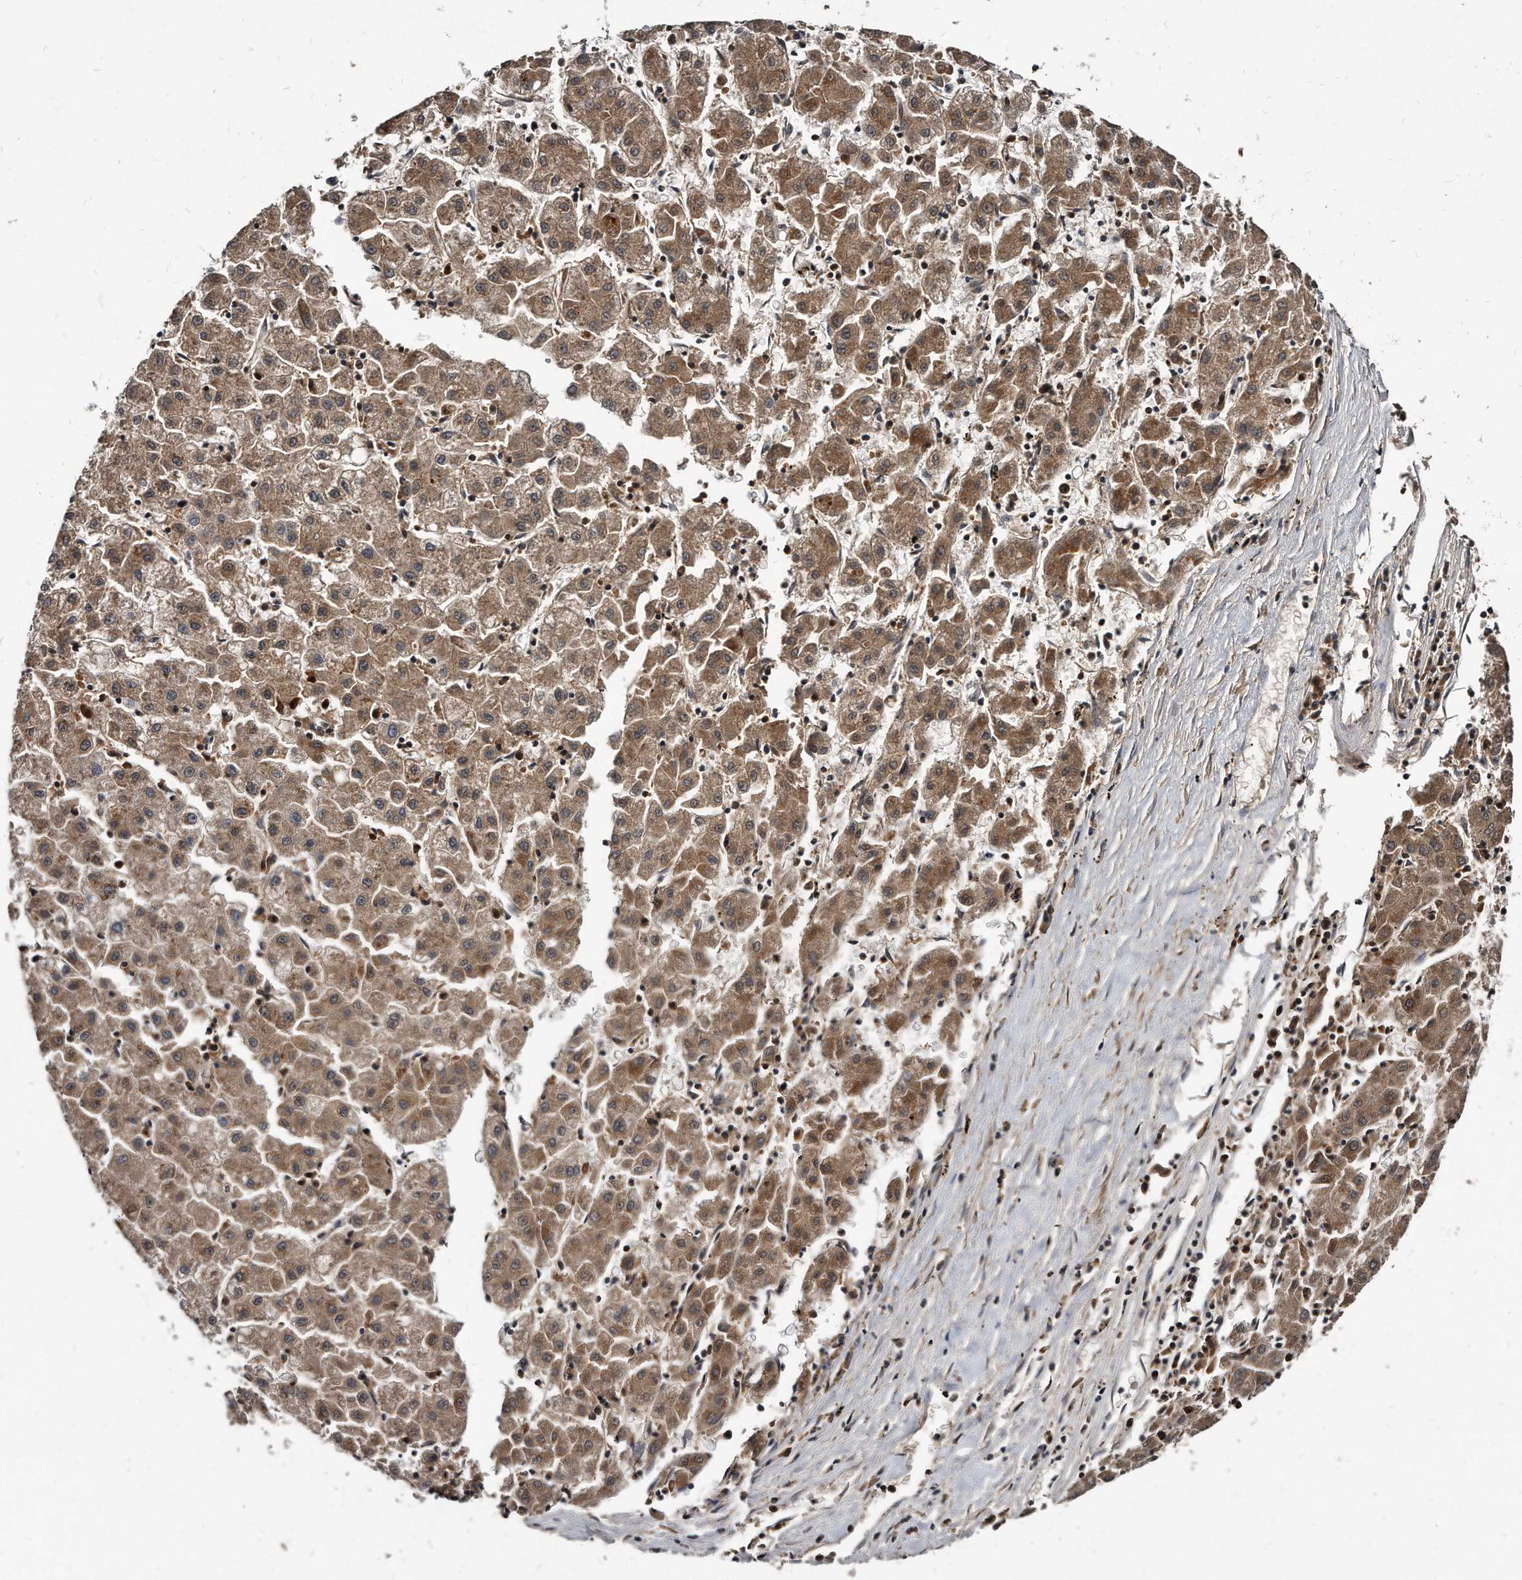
{"staining": {"intensity": "moderate", "quantity": ">75%", "location": "cytoplasmic/membranous"}, "tissue": "liver cancer", "cell_type": "Tumor cells", "image_type": "cancer", "snomed": [{"axis": "morphology", "description": "Carcinoma, Hepatocellular, NOS"}, {"axis": "topography", "description": "Liver"}], "caption": "Human liver cancer stained with a brown dye shows moderate cytoplasmic/membranous positive expression in about >75% of tumor cells.", "gene": "FAM136A", "patient": {"sex": "male", "age": 72}}